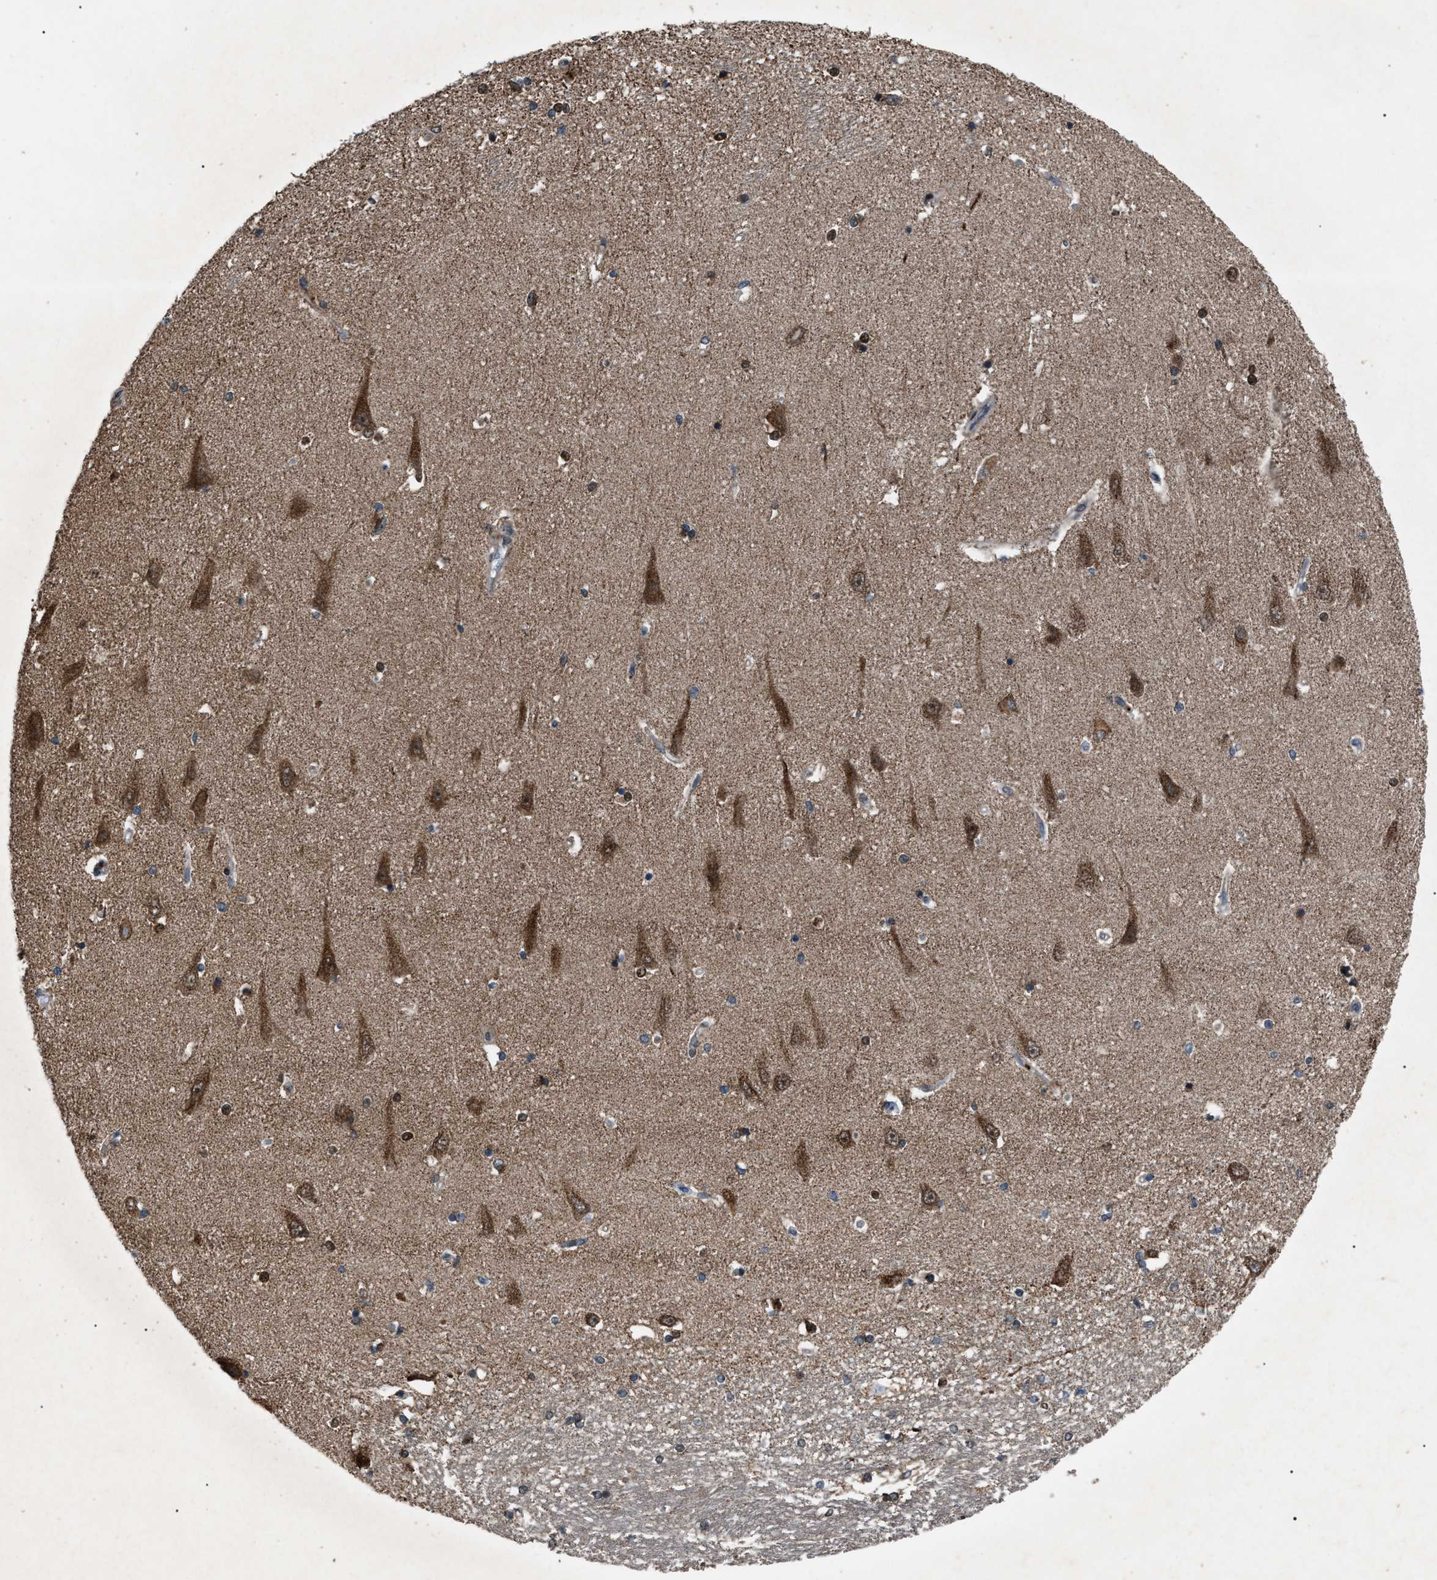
{"staining": {"intensity": "moderate", "quantity": "25%-75%", "location": "cytoplasmic/membranous"}, "tissue": "hippocampus", "cell_type": "Glial cells", "image_type": "normal", "snomed": [{"axis": "morphology", "description": "Normal tissue, NOS"}, {"axis": "topography", "description": "Hippocampus"}], "caption": "Hippocampus stained with immunohistochemistry shows moderate cytoplasmic/membranous staining in about 25%-75% of glial cells.", "gene": "ZFAND2A", "patient": {"sex": "male", "age": 45}}